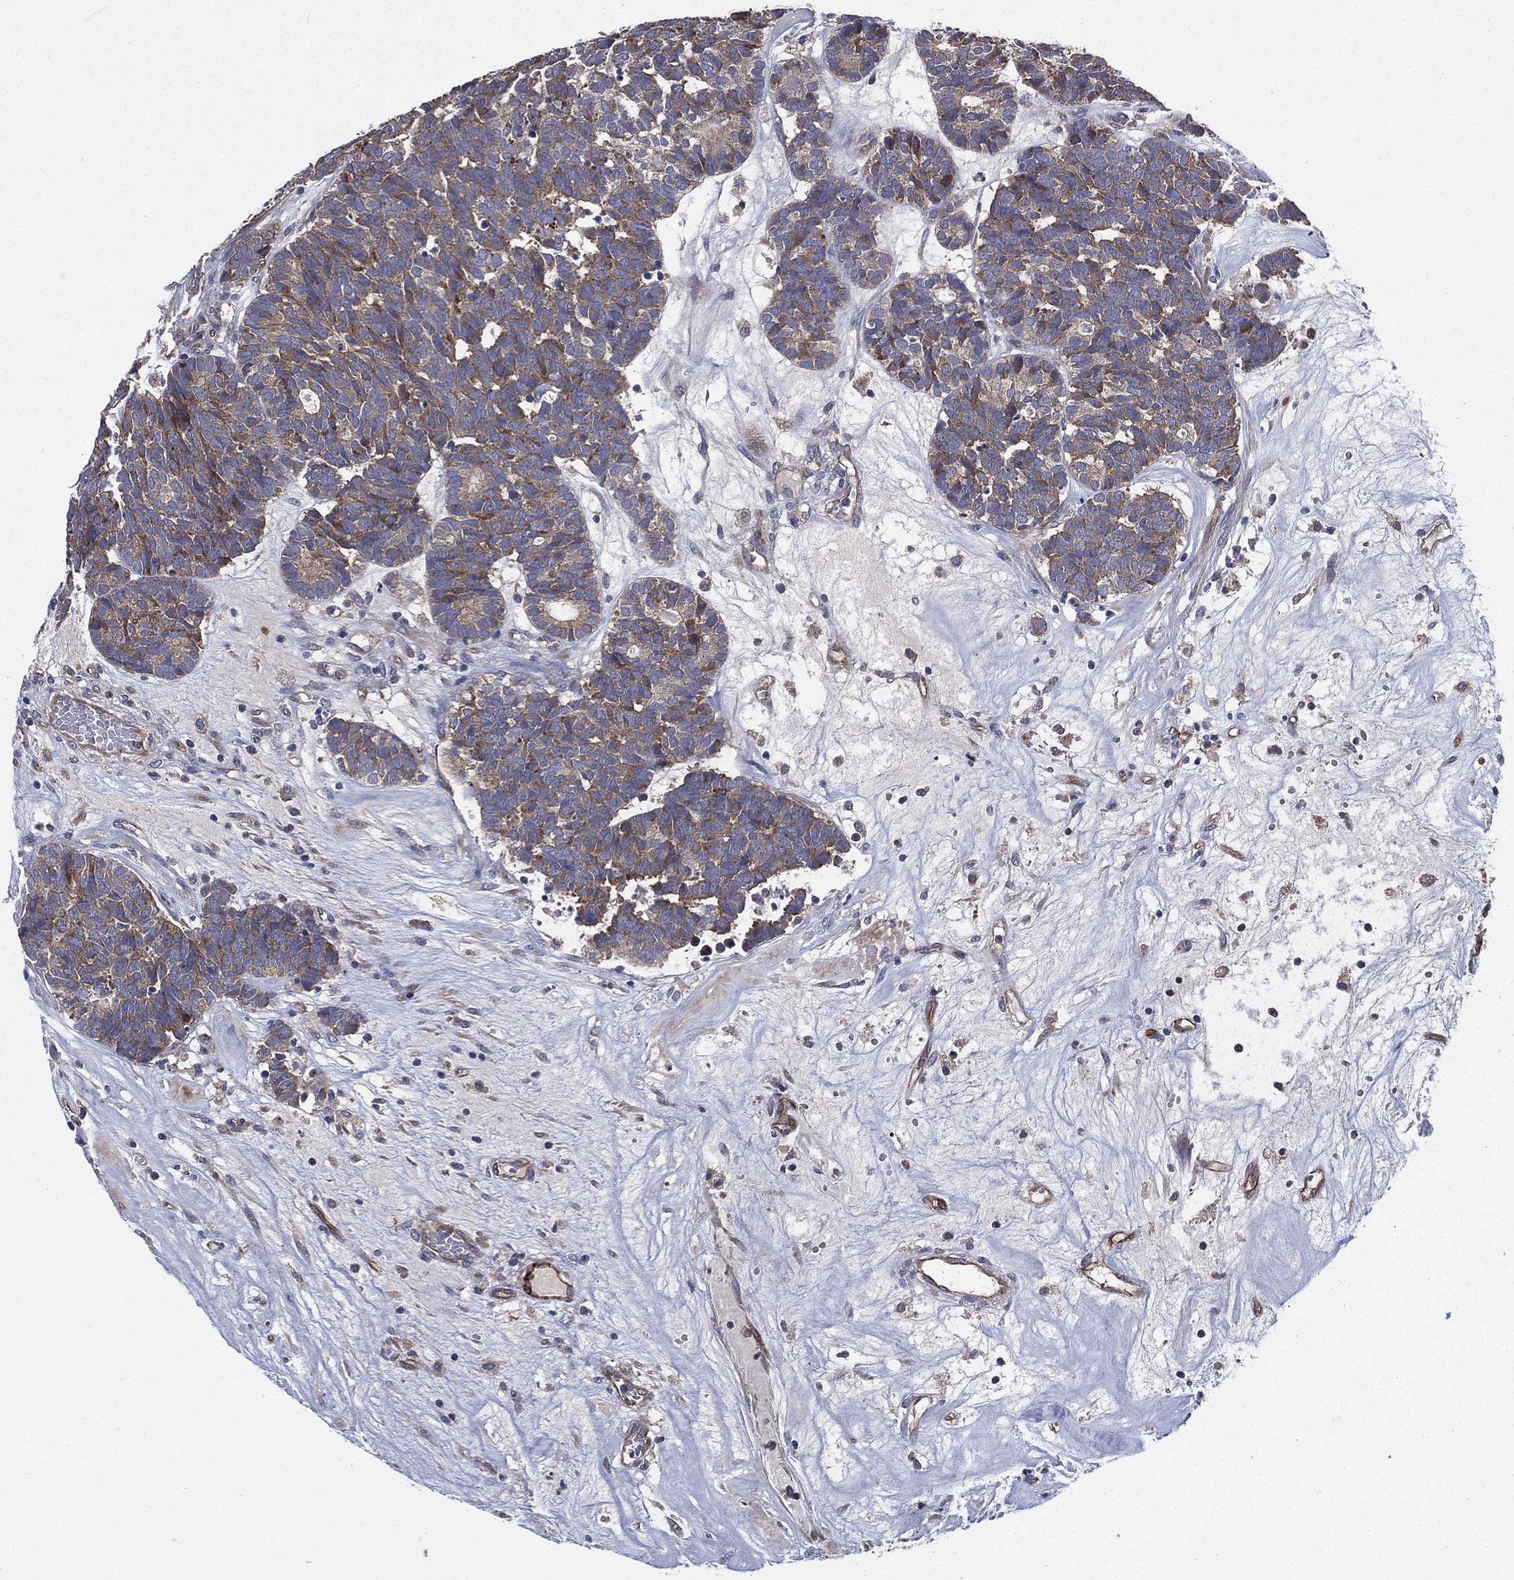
{"staining": {"intensity": "moderate", "quantity": "25%-75%", "location": "cytoplasmic/membranous"}, "tissue": "head and neck cancer", "cell_type": "Tumor cells", "image_type": "cancer", "snomed": [{"axis": "morphology", "description": "Adenocarcinoma, NOS"}, {"axis": "topography", "description": "Head-Neck"}], "caption": "Immunohistochemistry of human adenocarcinoma (head and neck) exhibits medium levels of moderate cytoplasmic/membranous expression in about 25%-75% of tumor cells. (Brightfield microscopy of DAB IHC at high magnification).", "gene": "SMPD3", "patient": {"sex": "female", "age": 81}}